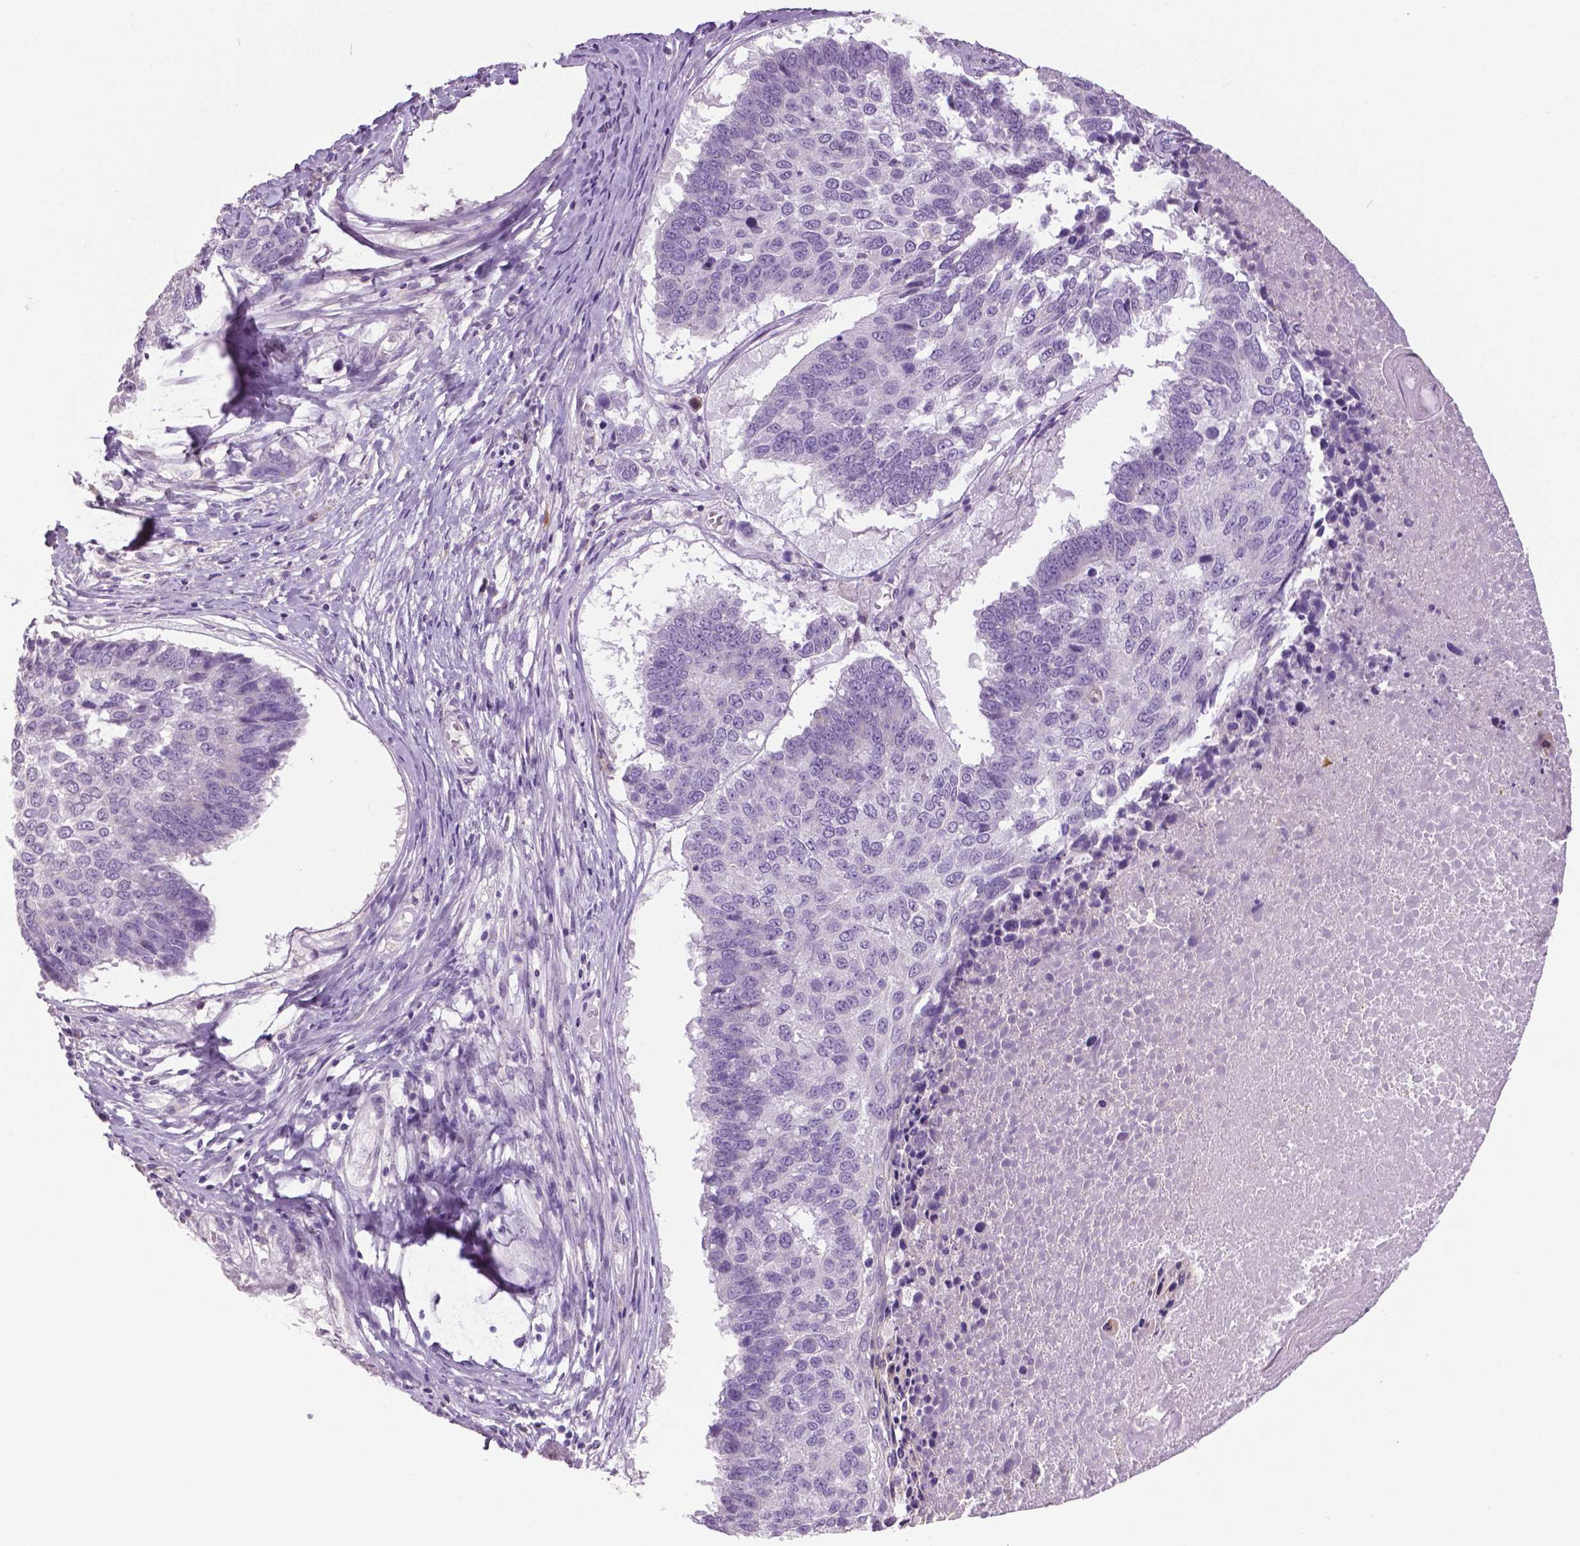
{"staining": {"intensity": "negative", "quantity": "none", "location": "none"}, "tissue": "lung cancer", "cell_type": "Tumor cells", "image_type": "cancer", "snomed": [{"axis": "morphology", "description": "Squamous cell carcinoma, NOS"}, {"axis": "topography", "description": "Lung"}], "caption": "Immunohistochemistry of human lung cancer exhibits no positivity in tumor cells. (Stains: DAB (3,3'-diaminobenzidine) IHC with hematoxylin counter stain, Microscopy: brightfield microscopy at high magnification).", "gene": "DNAH12", "patient": {"sex": "male", "age": 73}}